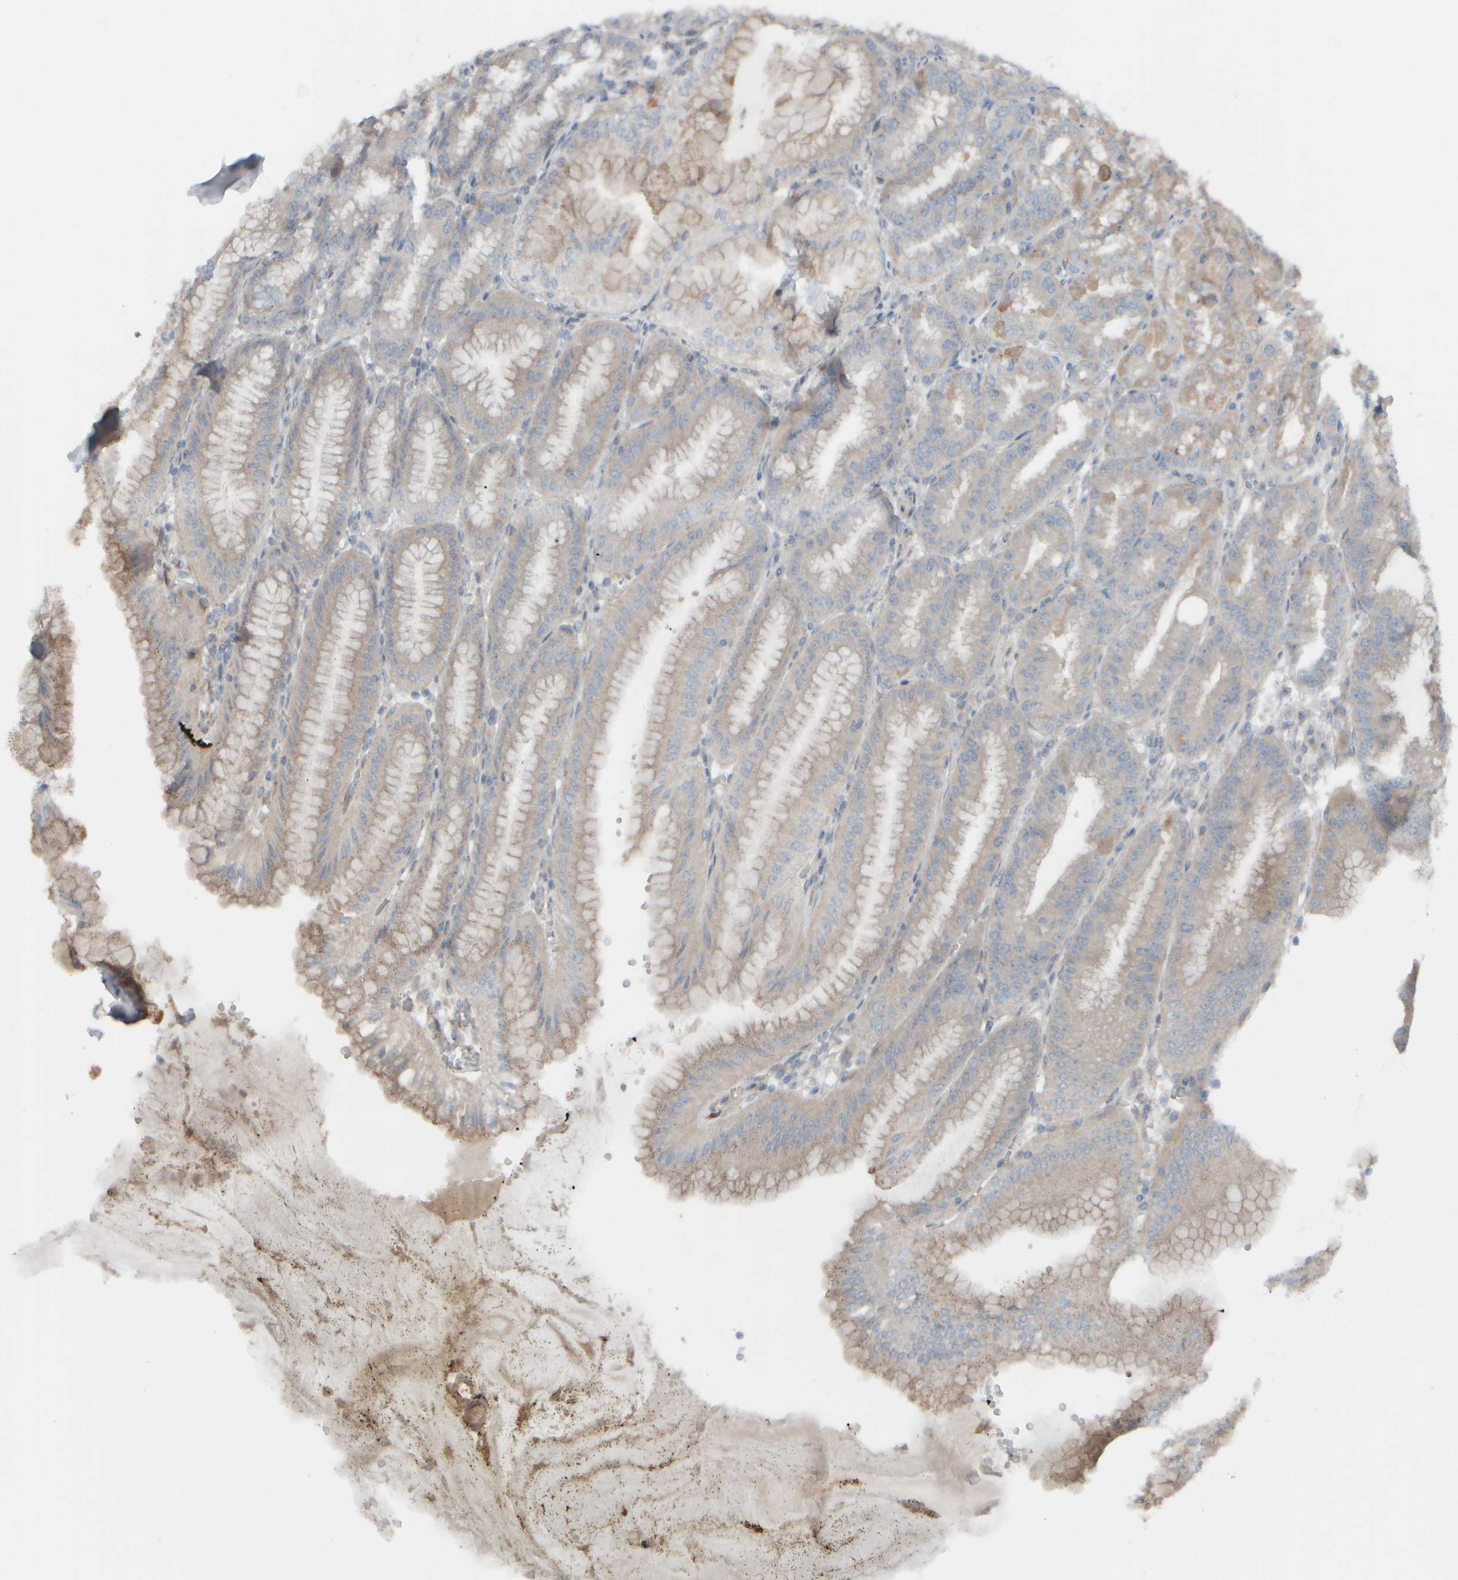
{"staining": {"intensity": "moderate", "quantity": "25%-75%", "location": "cytoplasmic/membranous"}, "tissue": "stomach", "cell_type": "Glandular cells", "image_type": "normal", "snomed": [{"axis": "morphology", "description": "Normal tissue, NOS"}, {"axis": "topography", "description": "Stomach, lower"}], "caption": "Protein staining by IHC displays moderate cytoplasmic/membranous positivity in approximately 25%-75% of glandular cells in unremarkable stomach.", "gene": "HGS", "patient": {"sex": "male", "age": 71}}